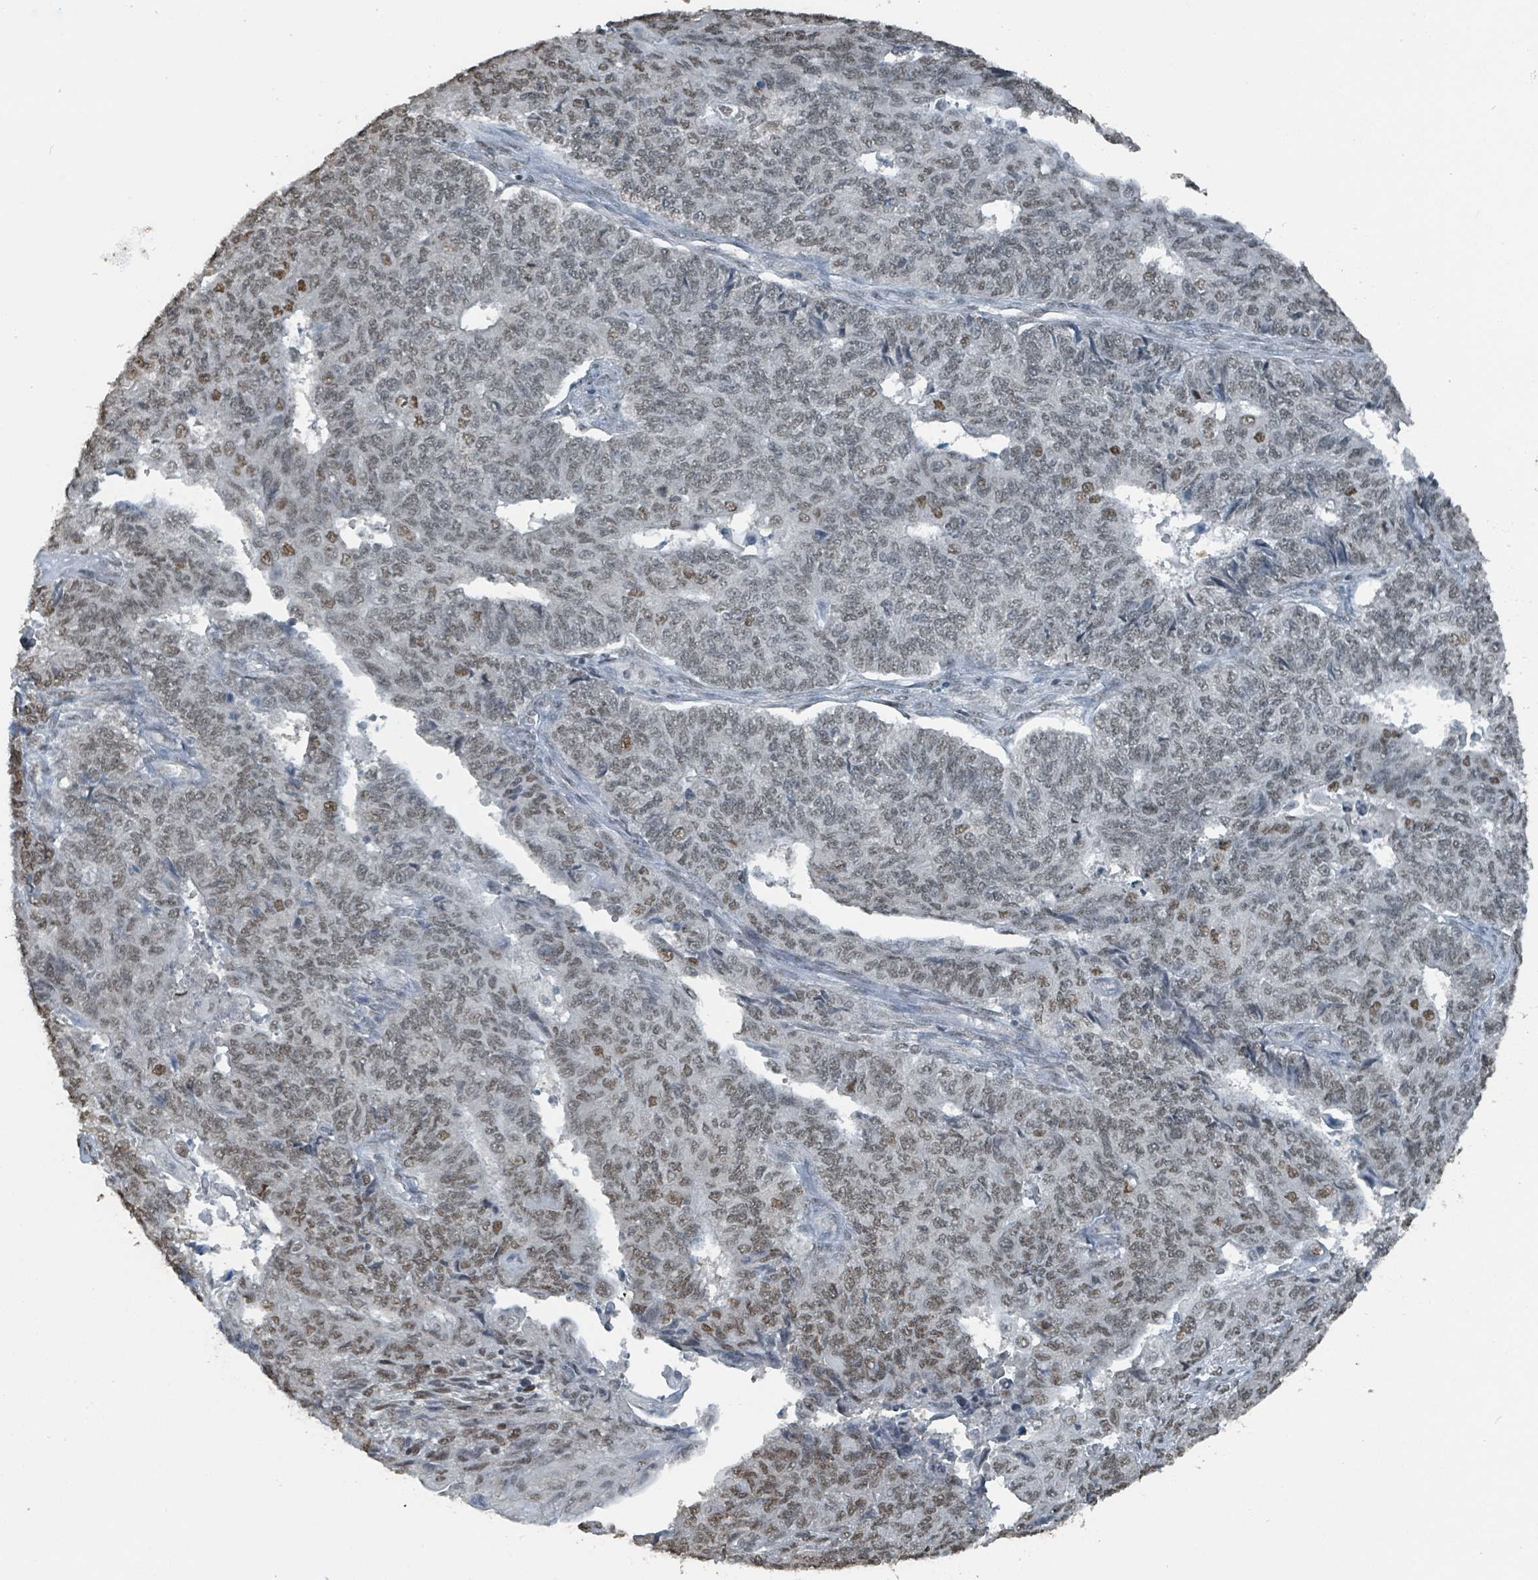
{"staining": {"intensity": "weak", "quantity": ">75%", "location": "nuclear"}, "tissue": "endometrial cancer", "cell_type": "Tumor cells", "image_type": "cancer", "snomed": [{"axis": "morphology", "description": "Adenocarcinoma, NOS"}, {"axis": "topography", "description": "Endometrium"}], "caption": "Human endometrial cancer (adenocarcinoma) stained for a protein (brown) demonstrates weak nuclear positive expression in approximately >75% of tumor cells.", "gene": "PHIP", "patient": {"sex": "female", "age": 32}}